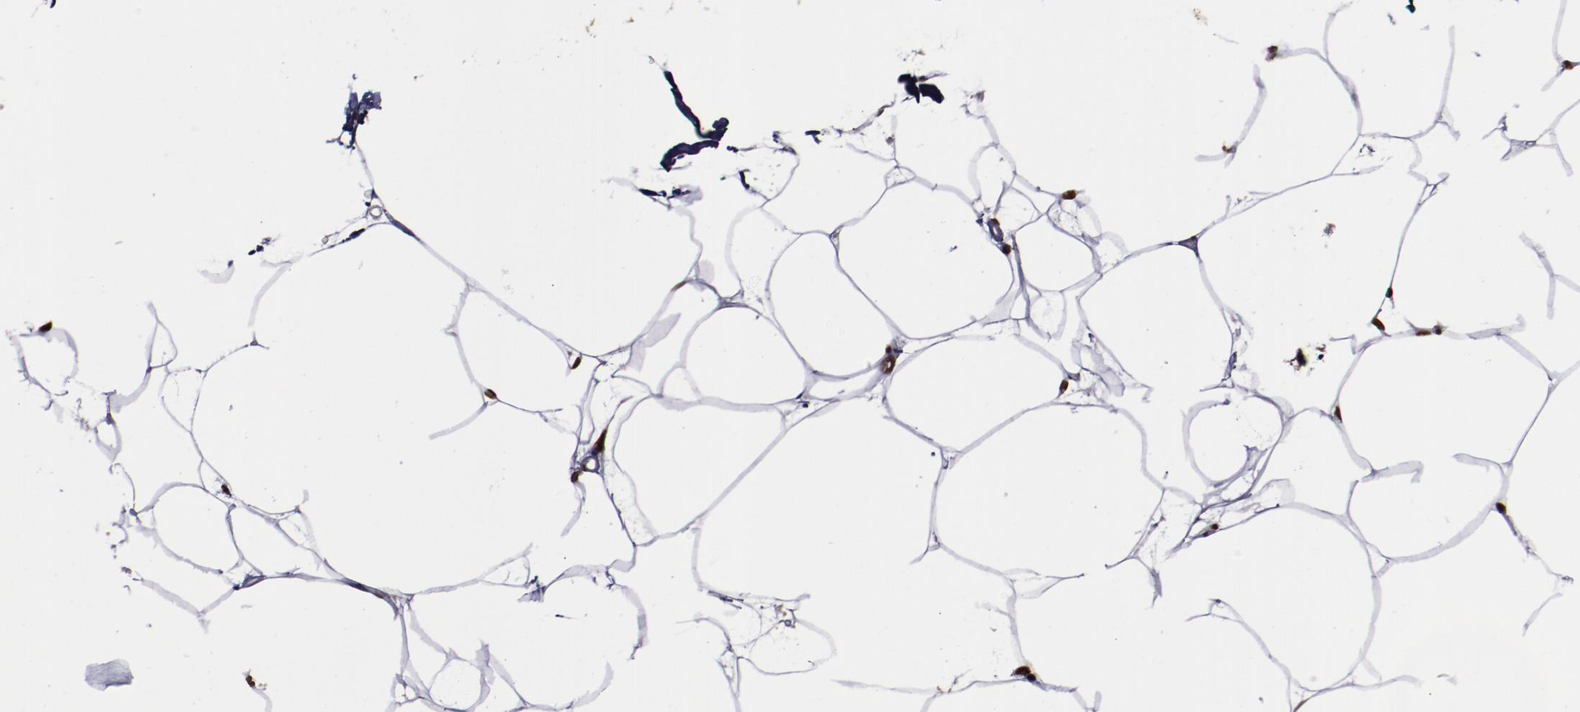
{"staining": {"intensity": "strong", "quantity": ">75%", "location": "nuclear"}, "tissue": "adipose tissue", "cell_type": "Adipocytes", "image_type": "normal", "snomed": [{"axis": "morphology", "description": "Normal tissue, NOS"}, {"axis": "morphology", "description": "Duct carcinoma"}, {"axis": "topography", "description": "Breast"}, {"axis": "topography", "description": "Adipose tissue"}], "caption": "Adipose tissue was stained to show a protein in brown. There is high levels of strong nuclear positivity in approximately >75% of adipocytes. Immunohistochemistry stains the protein of interest in brown and the nuclei are stained blue.", "gene": "ERH", "patient": {"sex": "female", "age": 37}}